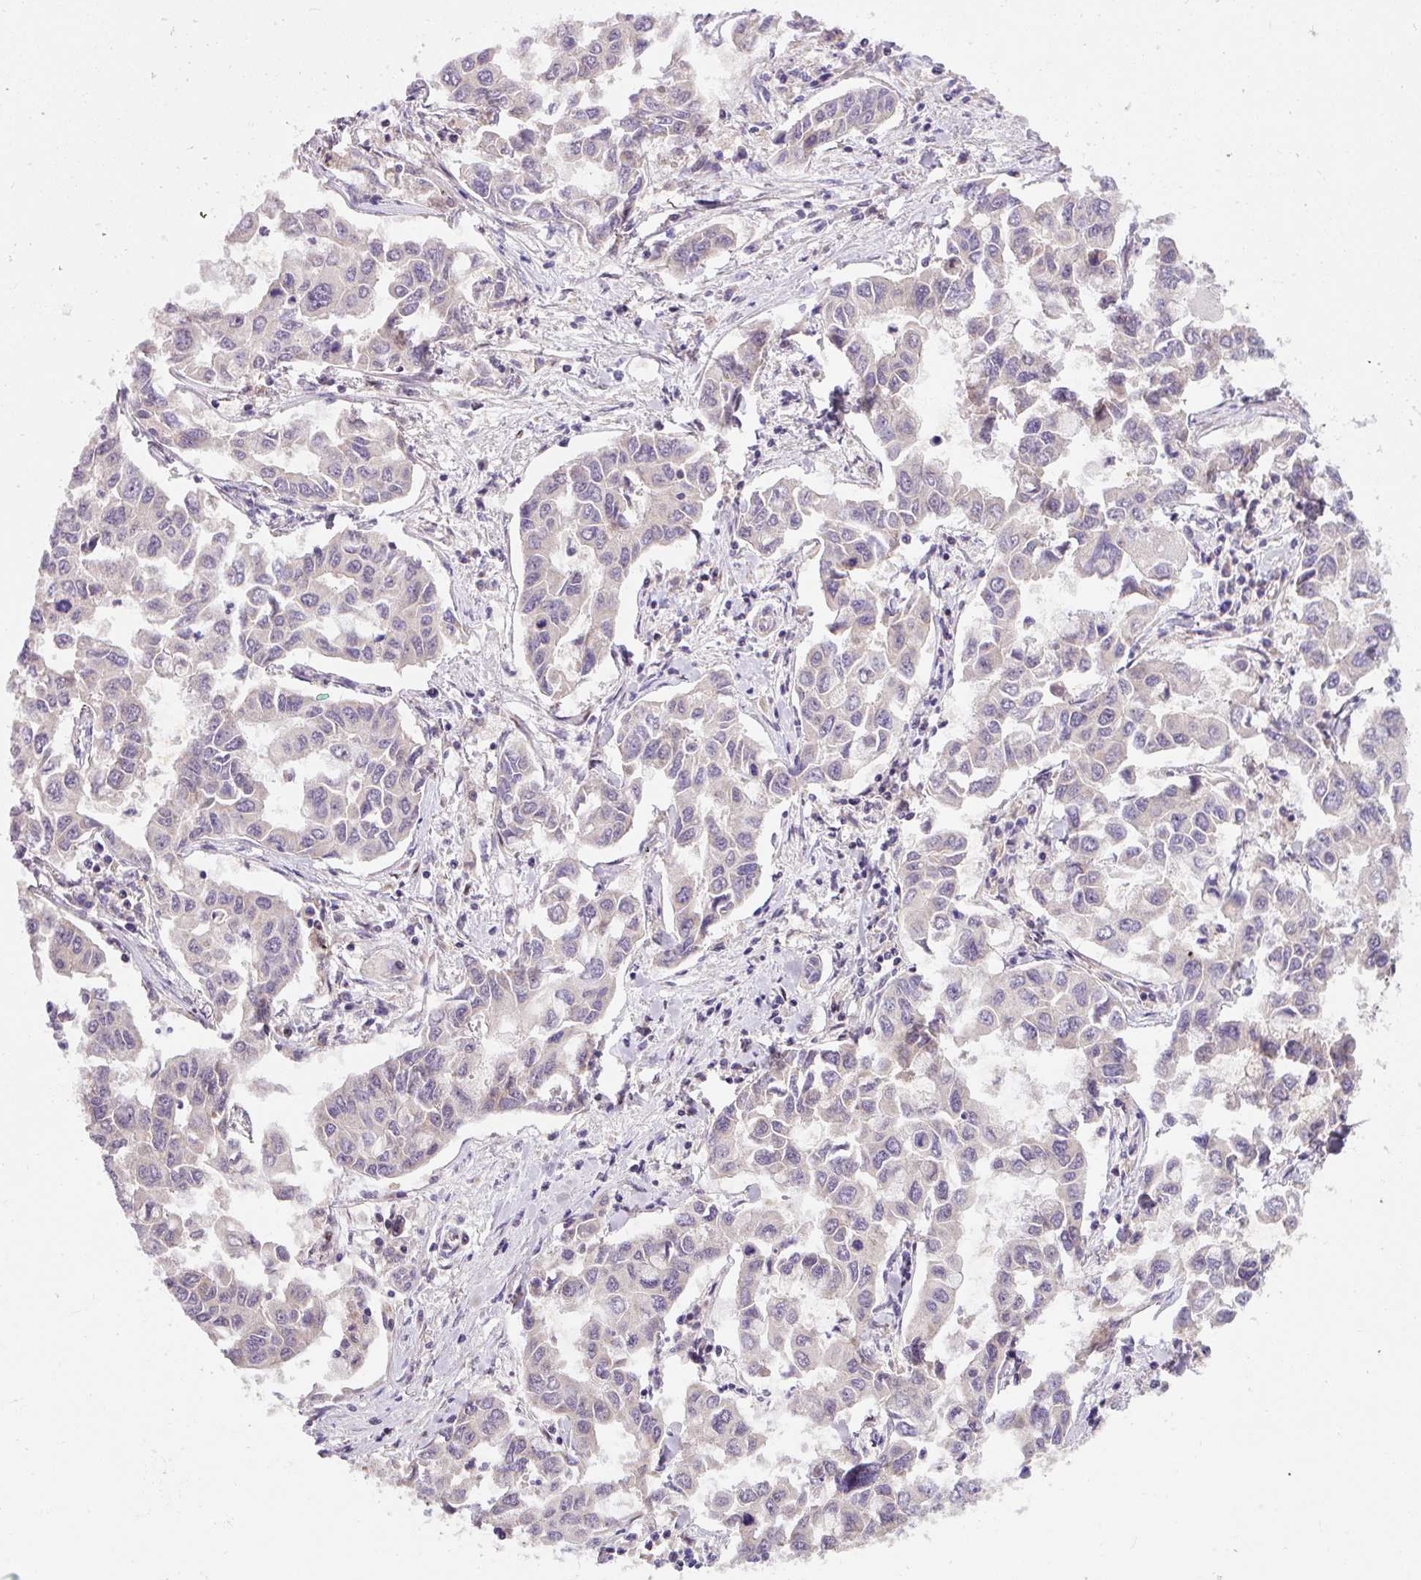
{"staining": {"intensity": "moderate", "quantity": "<25%", "location": "cytoplasmic/membranous"}, "tissue": "lung cancer", "cell_type": "Tumor cells", "image_type": "cancer", "snomed": [{"axis": "morphology", "description": "Adenocarcinoma, NOS"}, {"axis": "topography", "description": "Lung"}], "caption": "Tumor cells display low levels of moderate cytoplasmic/membranous positivity in about <25% of cells in human lung adenocarcinoma.", "gene": "SARS2", "patient": {"sex": "male", "age": 64}}